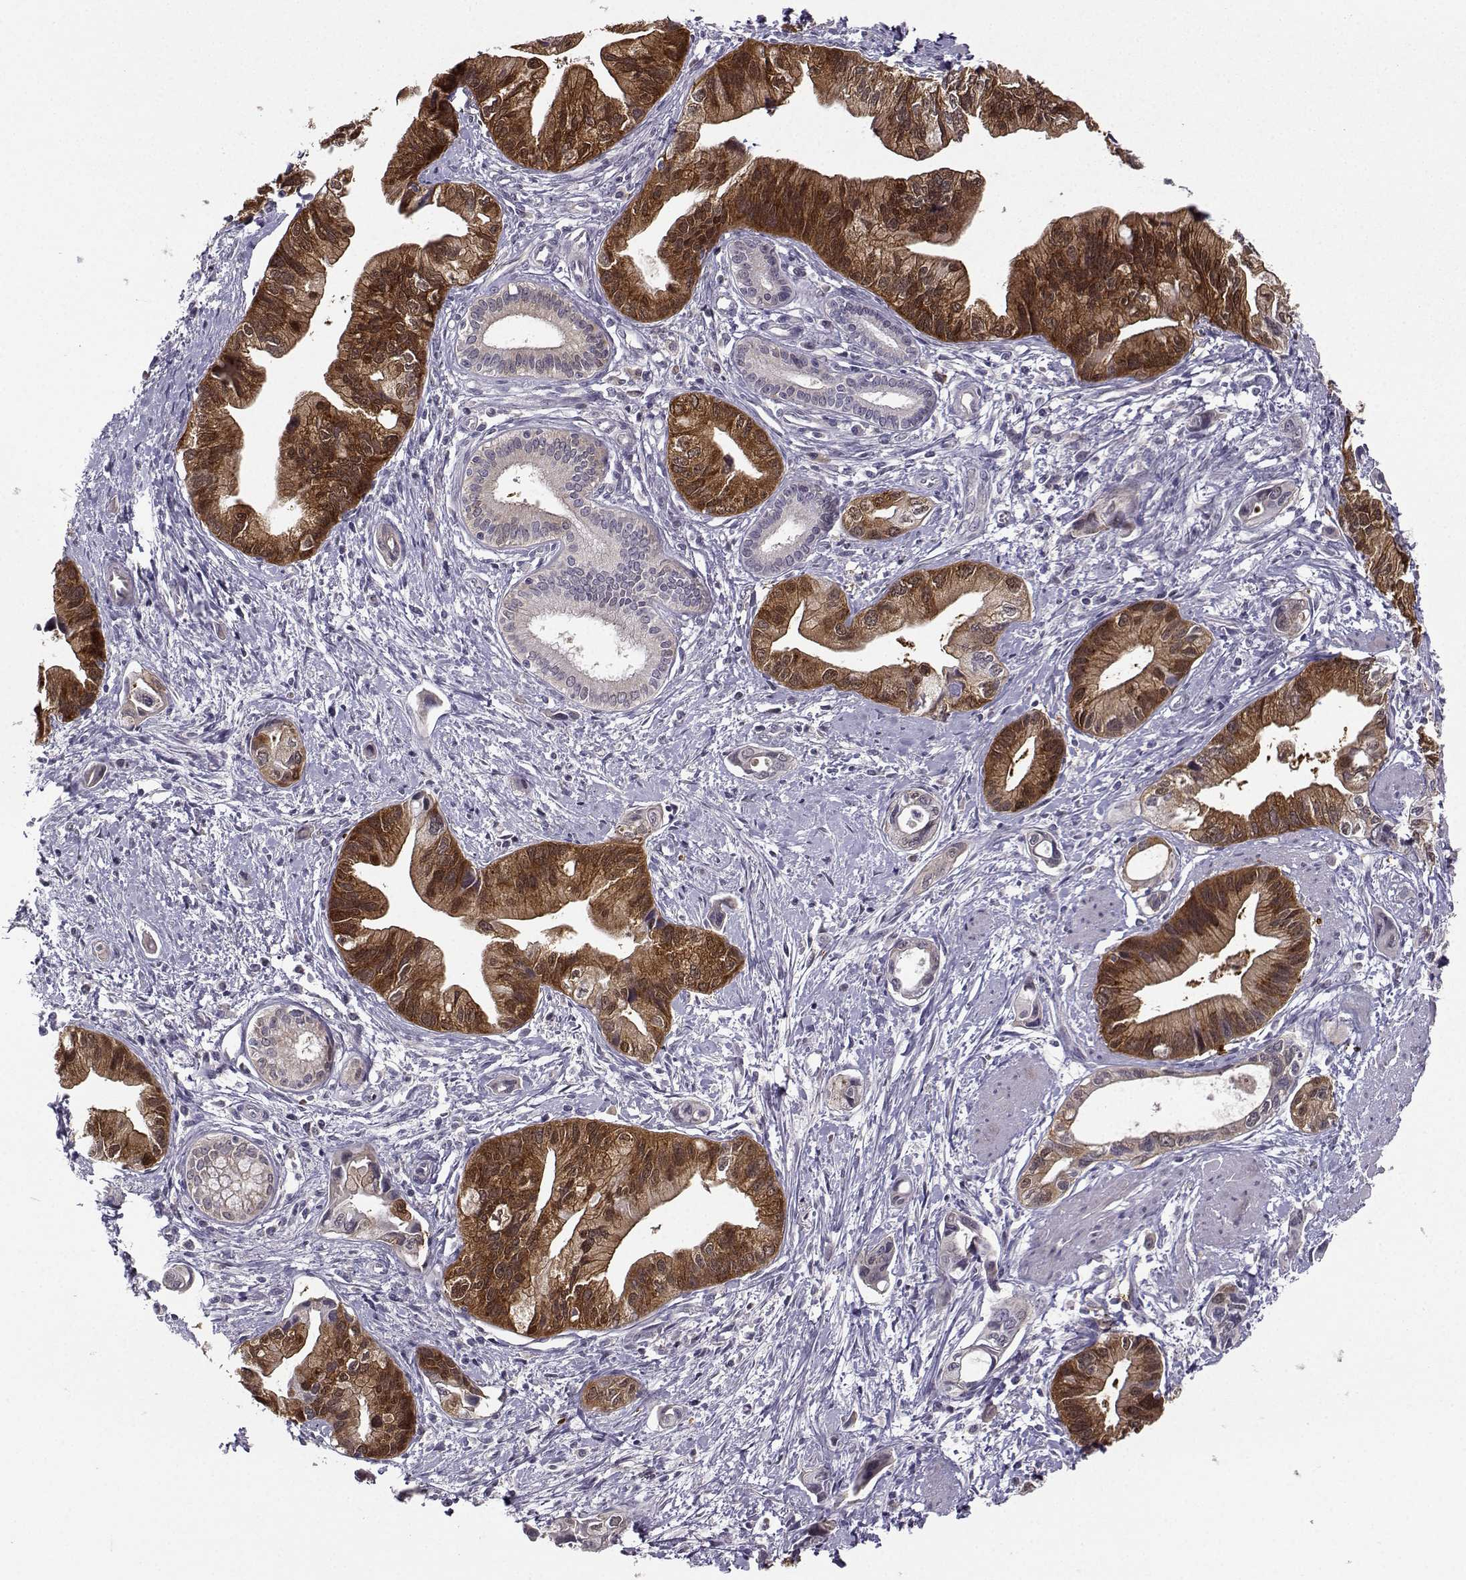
{"staining": {"intensity": "strong", "quantity": "25%-75%", "location": "cytoplasmic/membranous"}, "tissue": "pancreatic cancer", "cell_type": "Tumor cells", "image_type": "cancer", "snomed": [{"axis": "morphology", "description": "Adenocarcinoma, NOS"}, {"axis": "topography", "description": "Pancreas"}], "caption": "This is an image of IHC staining of pancreatic adenocarcinoma, which shows strong positivity in the cytoplasmic/membranous of tumor cells.", "gene": "NQO1", "patient": {"sex": "female", "age": 61}}